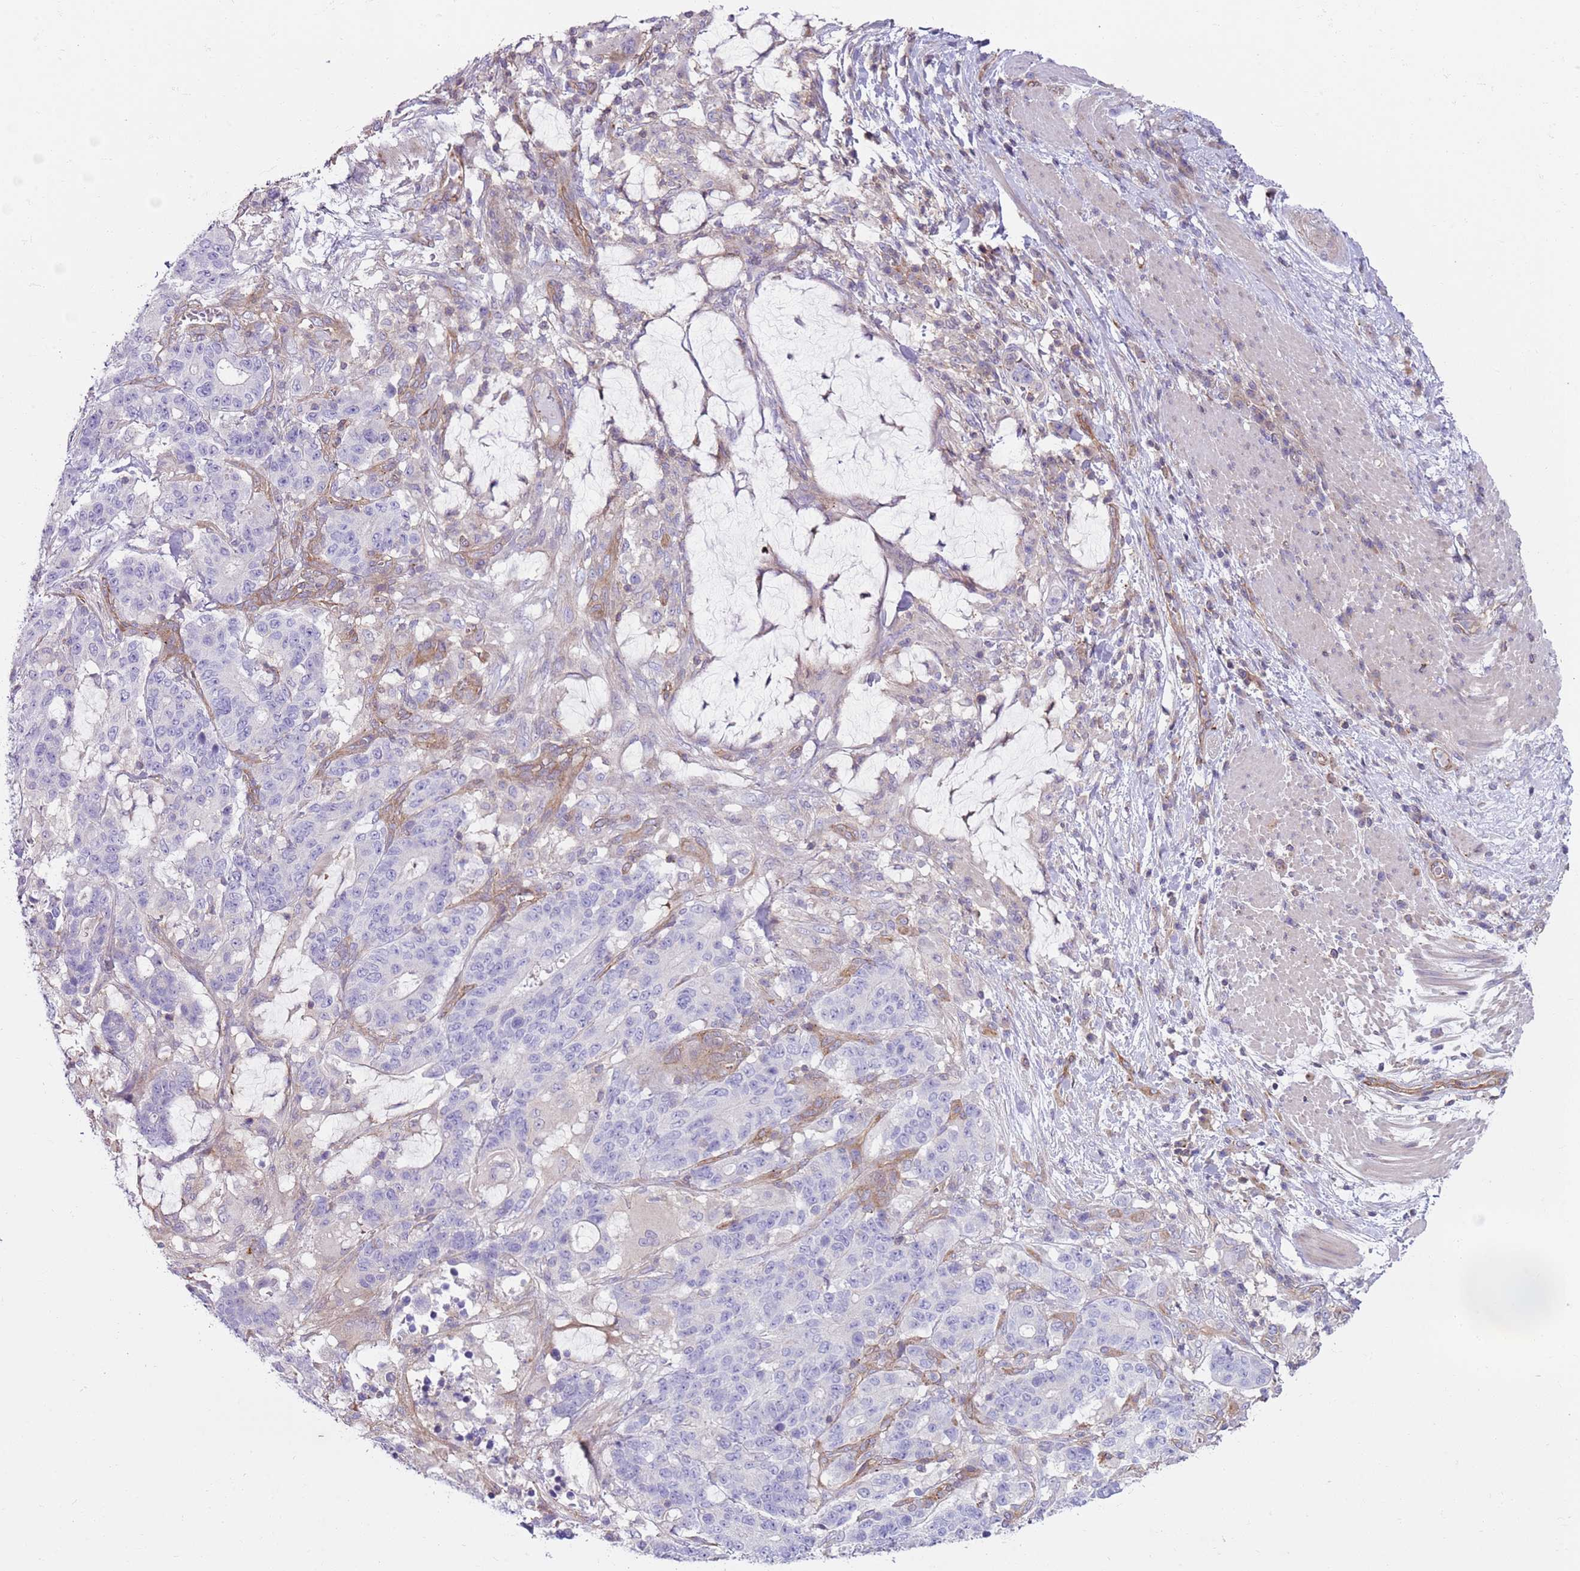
{"staining": {"intensity": "negative", "quantity": "none", "location": "none"}, "tissue": "stomach cancer", "cell_type": "Tumor cells", "image_type": "cancer", "snomed": [{"axis": "morphology", "description": "Normal tissue, NOS"}, {"axis": "morphology", "description": "Adenocarcinoma, NOS"}, {"axis": "topography", "description": "Stomach"}], "caption": "Immunohistochemistry micrograph of neoplastic tissue: stomach cancer stained with DAB (3,3'-diaminobenzidine) reveals no significant protein positivity in tumor cells.", "gene": "GNAI3", "patient": {"sex": "female", "age": 64}}